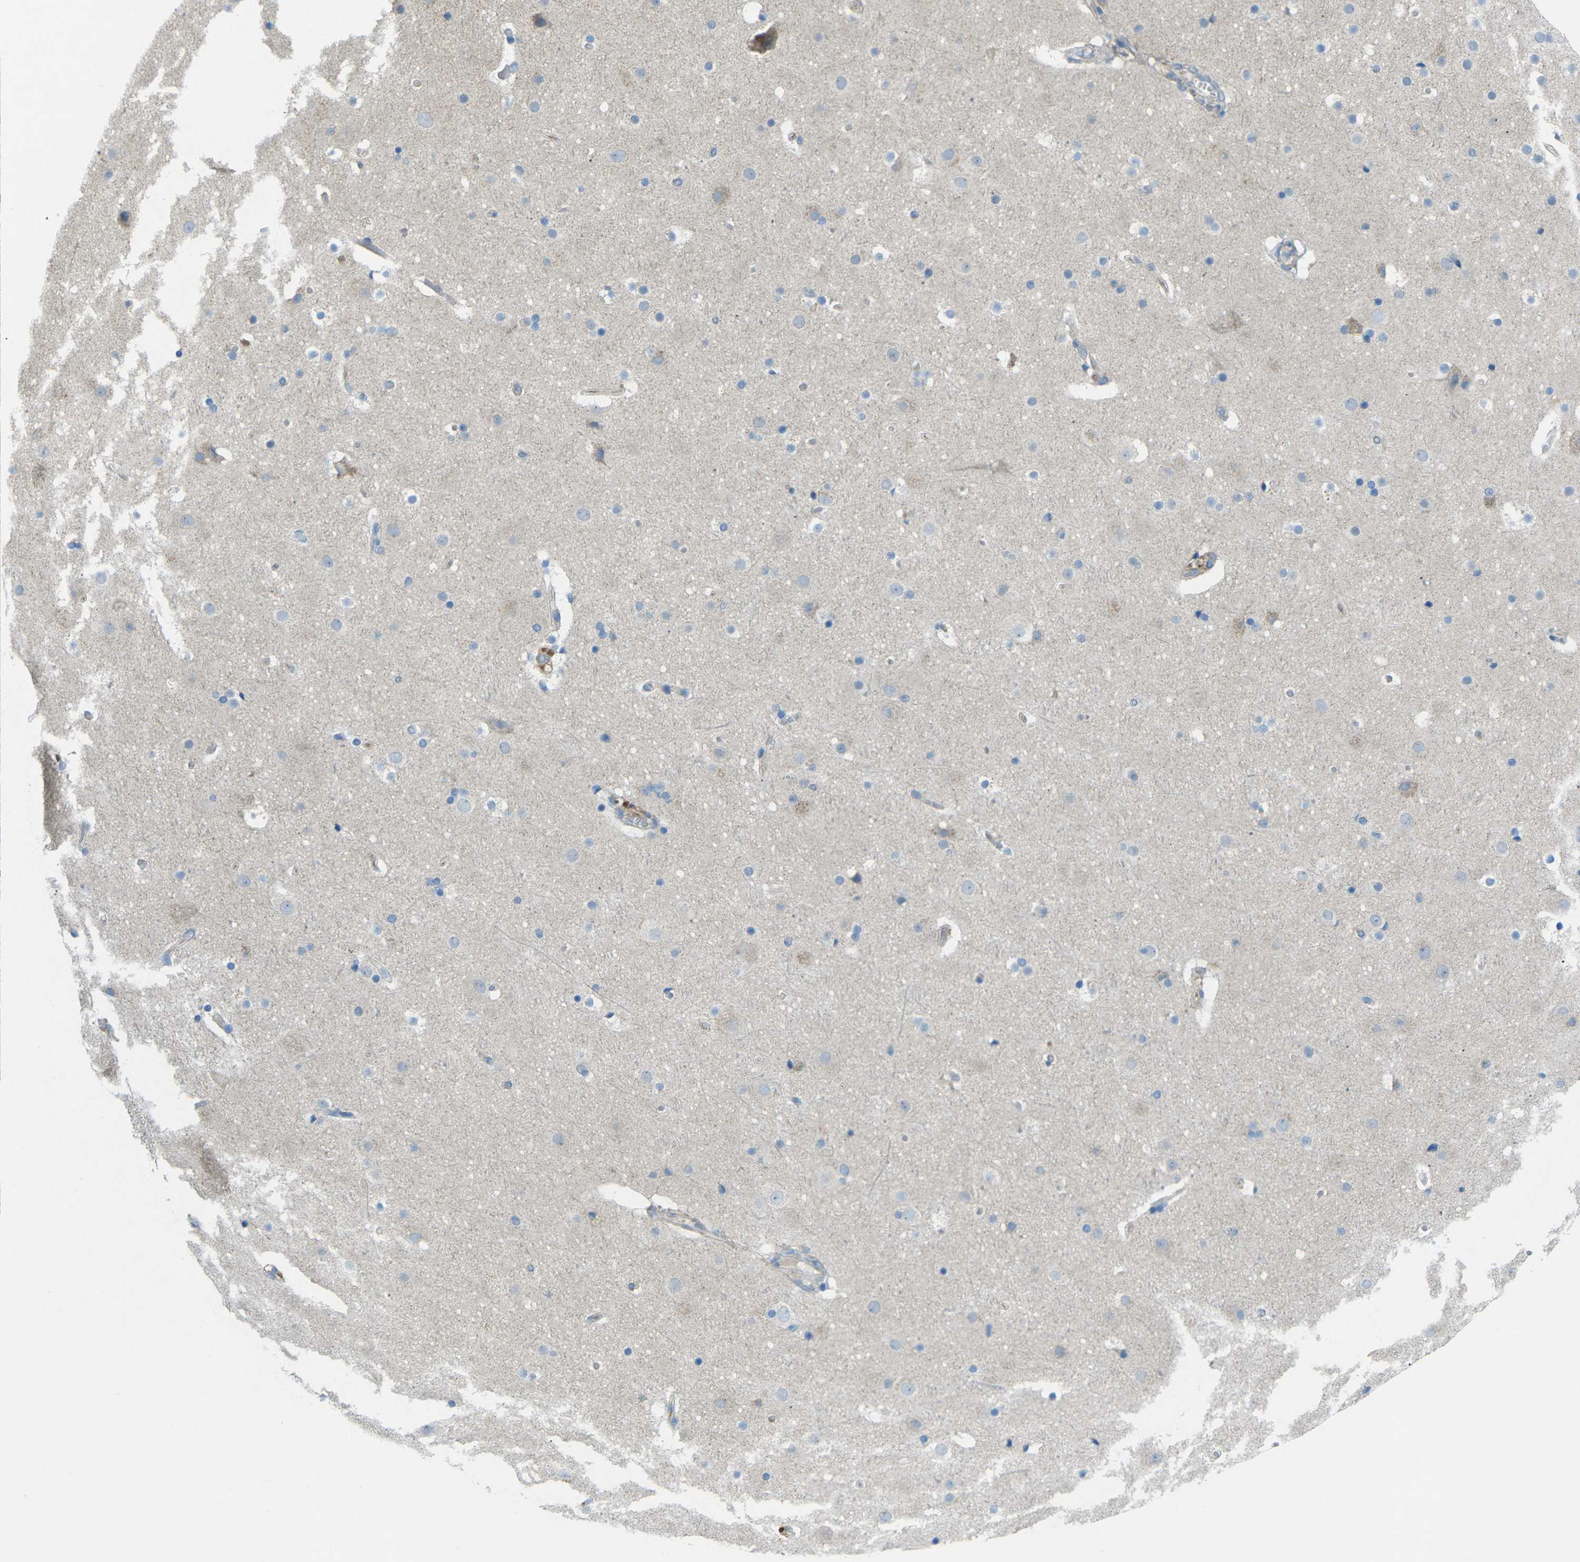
{"staining": {"intensity": "weak", "quantity": "25%-75%", "location": "cytoplasmic/membranous"}, "tissue": "cerebral cortex", "cell_type": "Endothelial cells", "image_type": "normal", "snomed": [{"axis": "morphology", "description": "Normal tissue, NOS"}, {"axis": "topography", "description": "Cerebral cortex"}], "caption": "This is a histology image of immunohistochemistry staining of unremarkable cerebral cortex, which shows weak expression in the cytoplasmic/membranous of endothelial cells.", "gene": "MYLK4", "patient": {"sex": "male", "age": 57}}